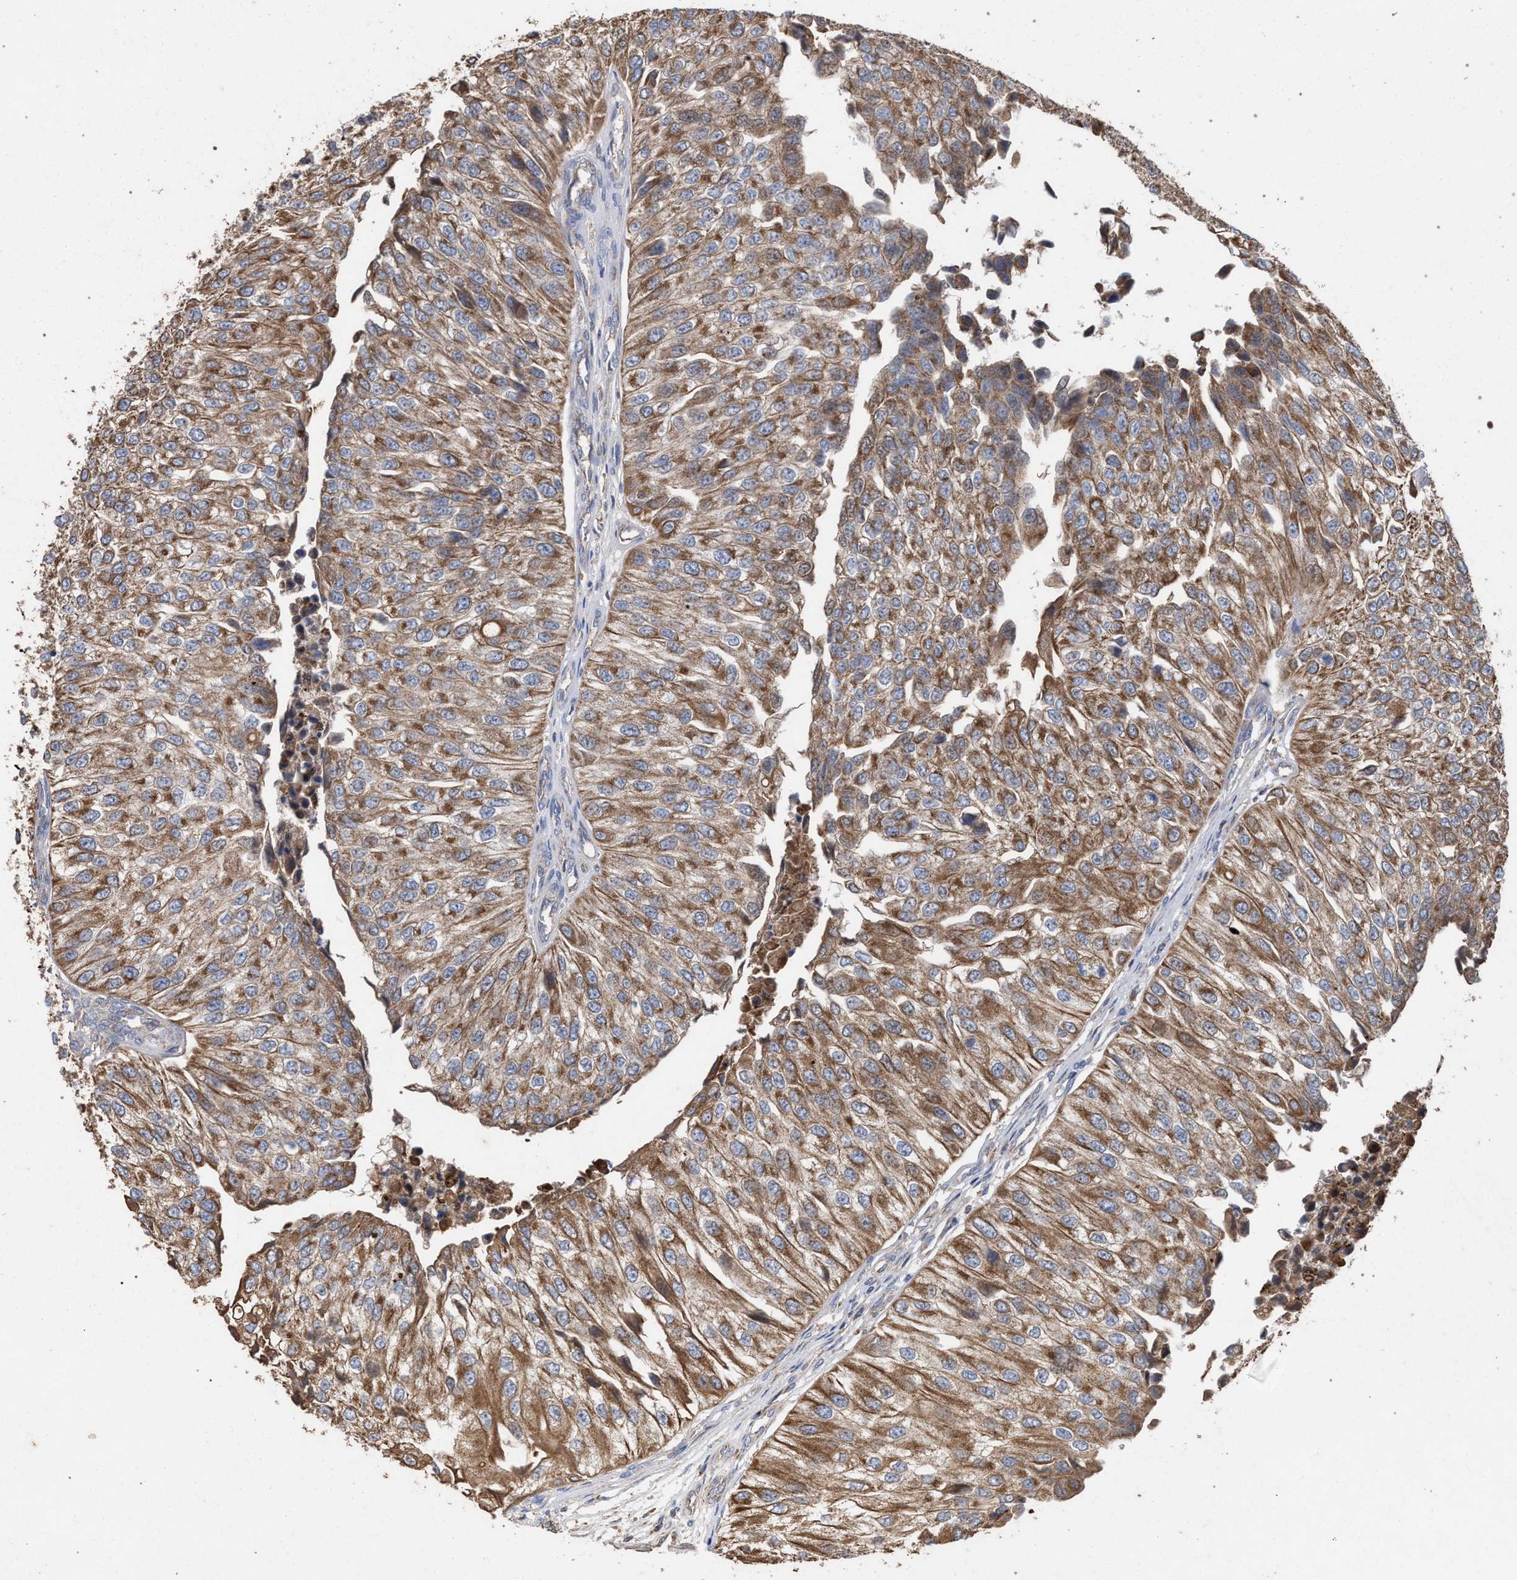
{"staining": {"intensity": "moderate", "quantity": ">75%", "location": "cytoplasmic/membranous"}, "tissue": "urothelial cancer", "cell_type": "Tumor cells", "image_type": "cancer", "snomed": [{"axis": "morphology", "description": "Urothelial carcinoma, High grade"}, {"axis": "topography", "description": "Kidney"}, {"axis": "topography", "description": "Urinary bladder"}], "caption": "Moderate cytoplasmic/membranous protein positivity is identified in approximately >75% of tumor cells in urothelial cancer.", "gene": "BCL2L12", "patient": {"sex": "male", "age": 77}}